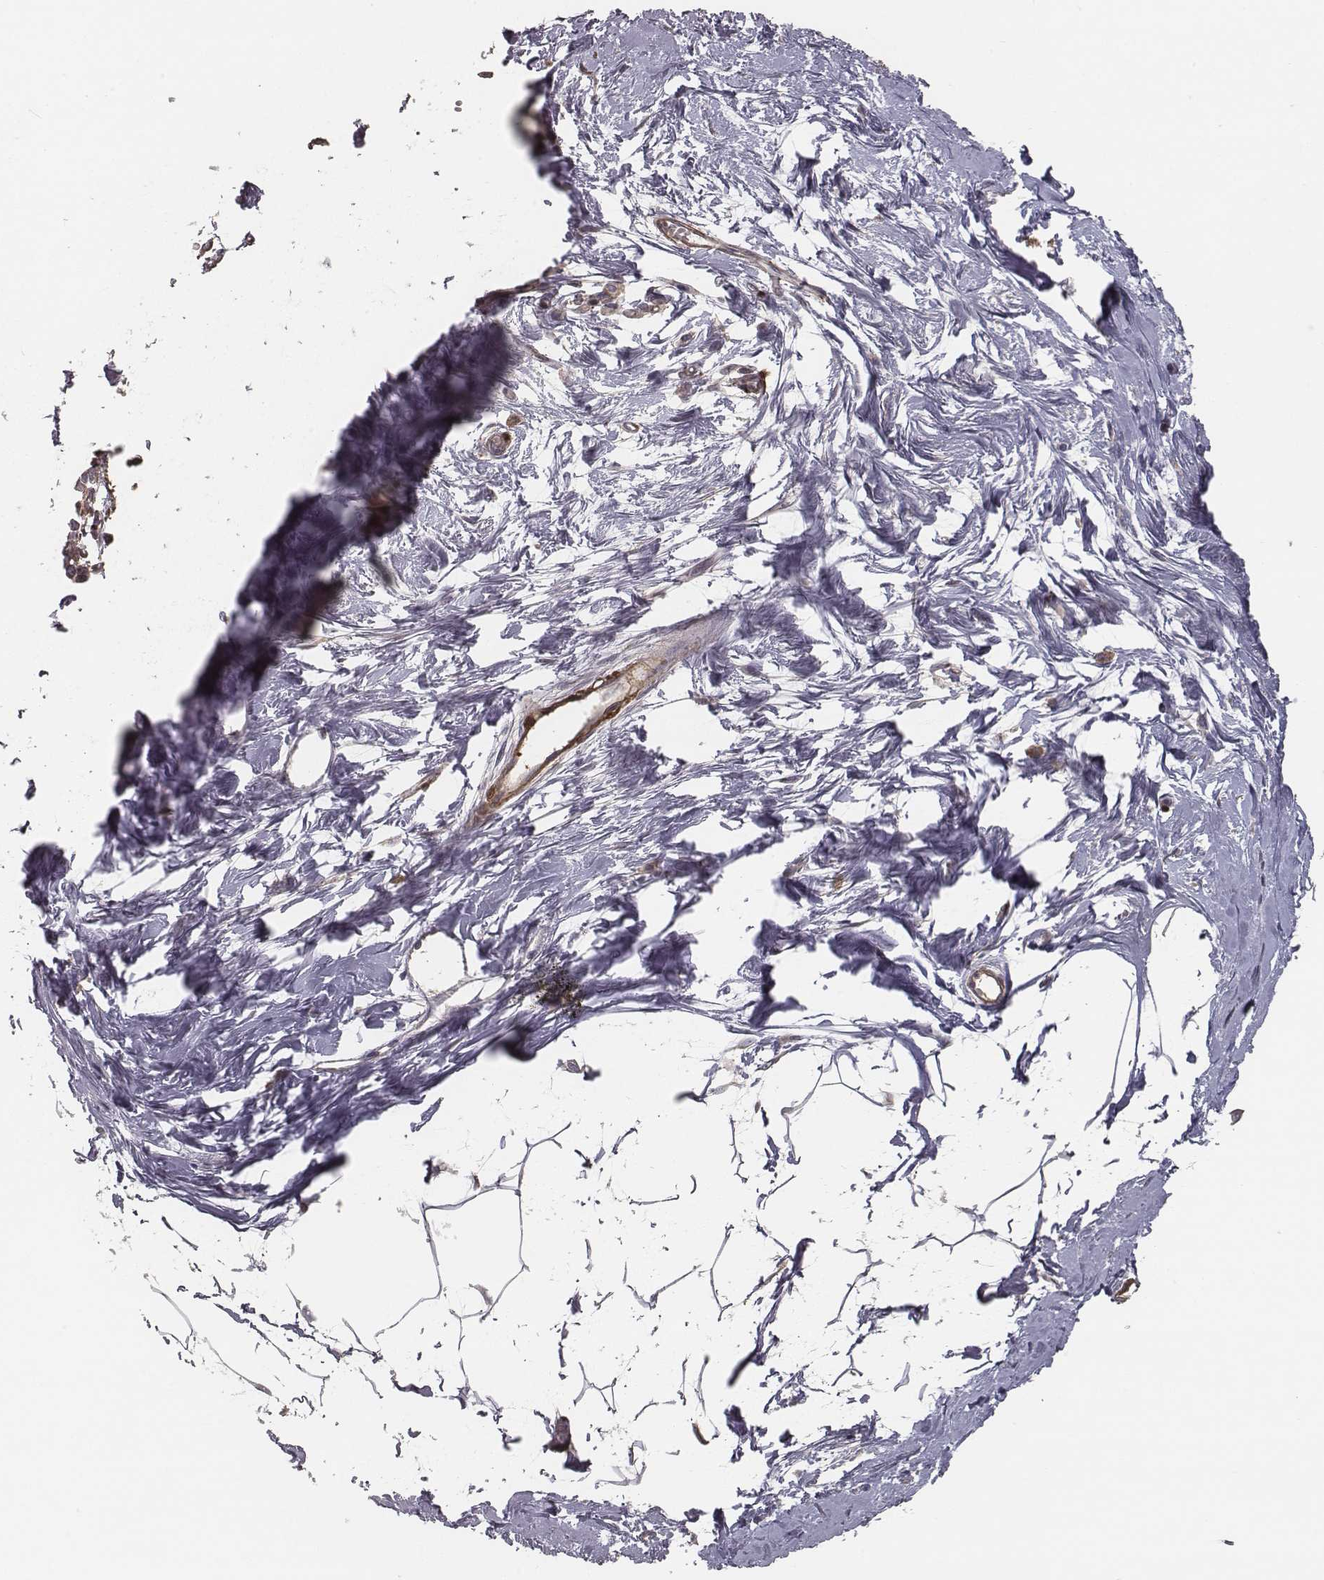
{"staining": {"intensity": "negative", "quantity": "none", "location": "none"}, "tissue": "breast", "cell_type": "Adipocytes", "image_type": "normal", "snomed": [{"axis": "morphology", "description": "Normal tissue, NOS"}, {"axis": "topography", "description": "Breast"}], "caption": "The micrograph demonstrates no significant expression in adipocytes of breast.", "gene": "ISYNA1", "patient": {"sex": "female", "age": 45}}